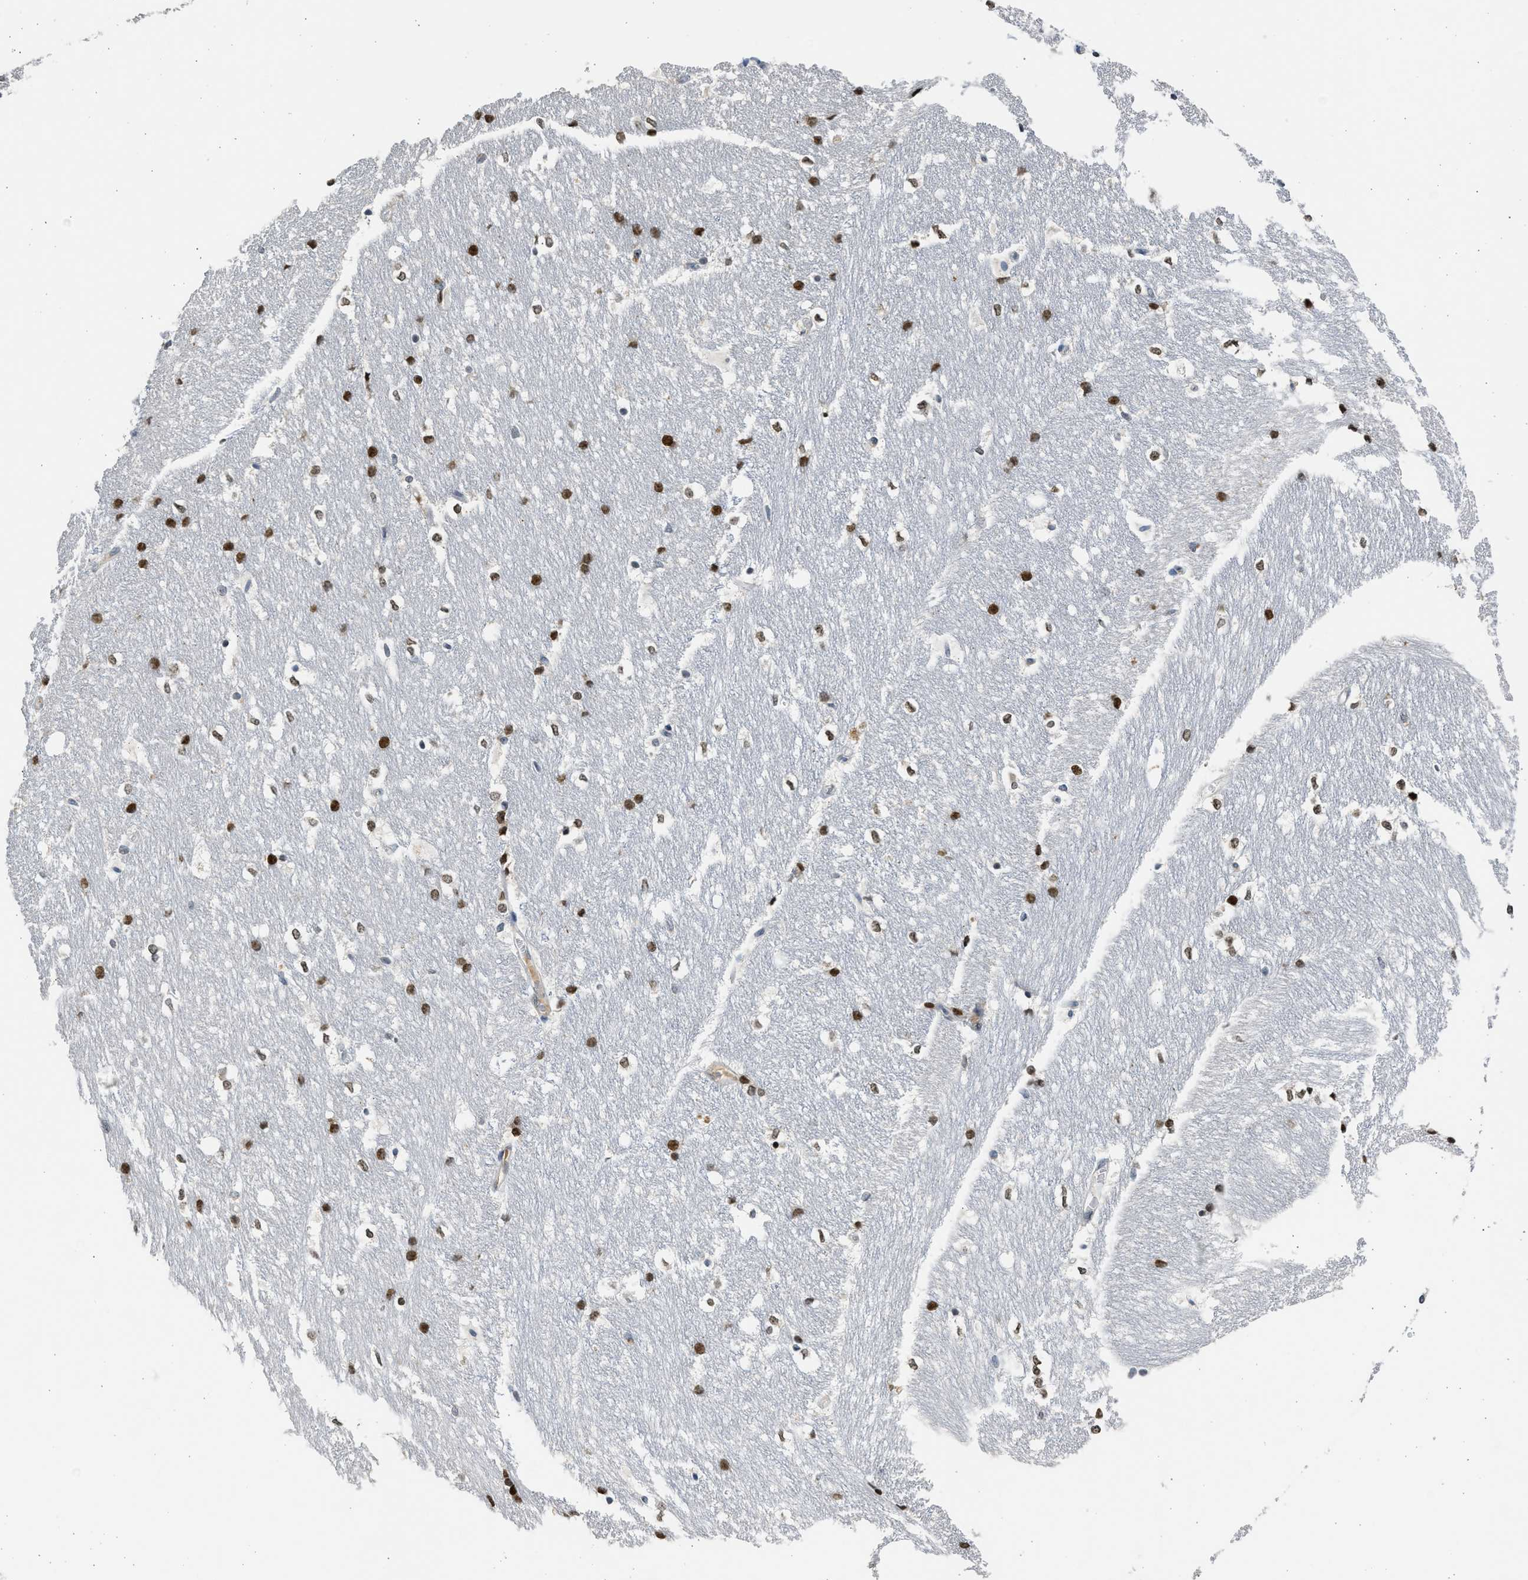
{"staining": {"intensity": "strong", "quantity": ">75%", "location": "nuclear"}, "tissue": "hippocampus", "cell_type": "Glial cells", "image_type": "normal", "snomed": [{"axis": "morphology", "description": "Normal tissue, NOS"}, {"axis": "topography", "description": "Hippocampus"}], "caption": "Glial cells exhibit high levels of strong nuclear positivity in about >75% of cells in benign hippocampus. (DAB (3,3'-diaminobenzidine) = brown stain, brightfield microscopy at high magnification).", "gene": "HMGN3", "patient": {"sex": "female", "age": 19}}